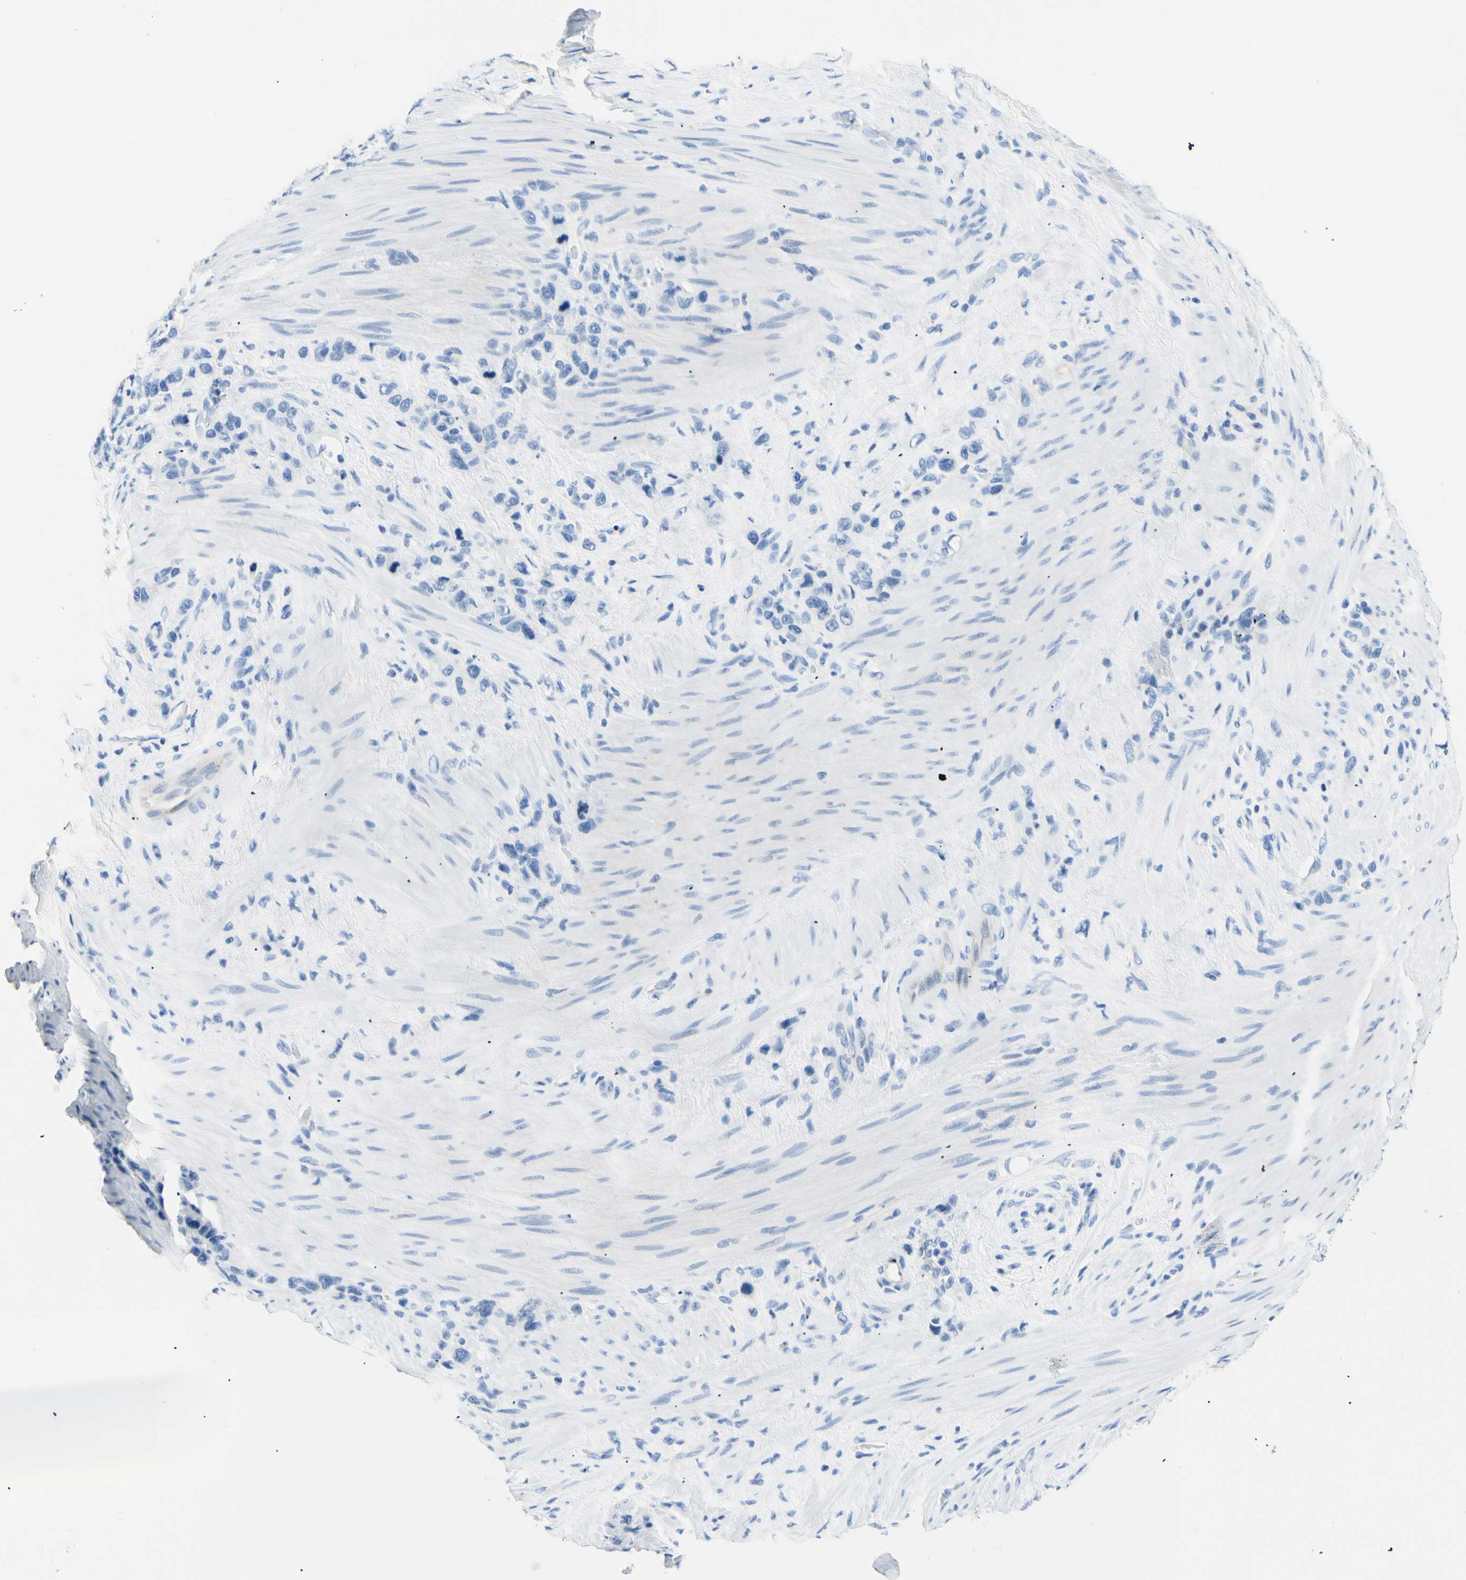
{"staining": {"intensity": "negative", "quantity": "none", "location": "none"}, "tissue": "stomach cancer", "cell_type": "Tumor cells", "image_type": "cancer", "snomed": [{"axis": "morphology", "description": "Adenocarcinoma, NOS"}, {"axis": "morphology", "description": "Adenocarcinoma, High grade"}, {"axis": "topography", "description": "Stomach, upper"}, {"axis": "topography", "description": "Stomach, lower"}], "caption": "A photomicrograph of adenocarcinoma (stomach) stained for a protein displays no brown staining in tumor cells.", "gene": "HPCA", "patient": {"sex": "female", "age": 65}}